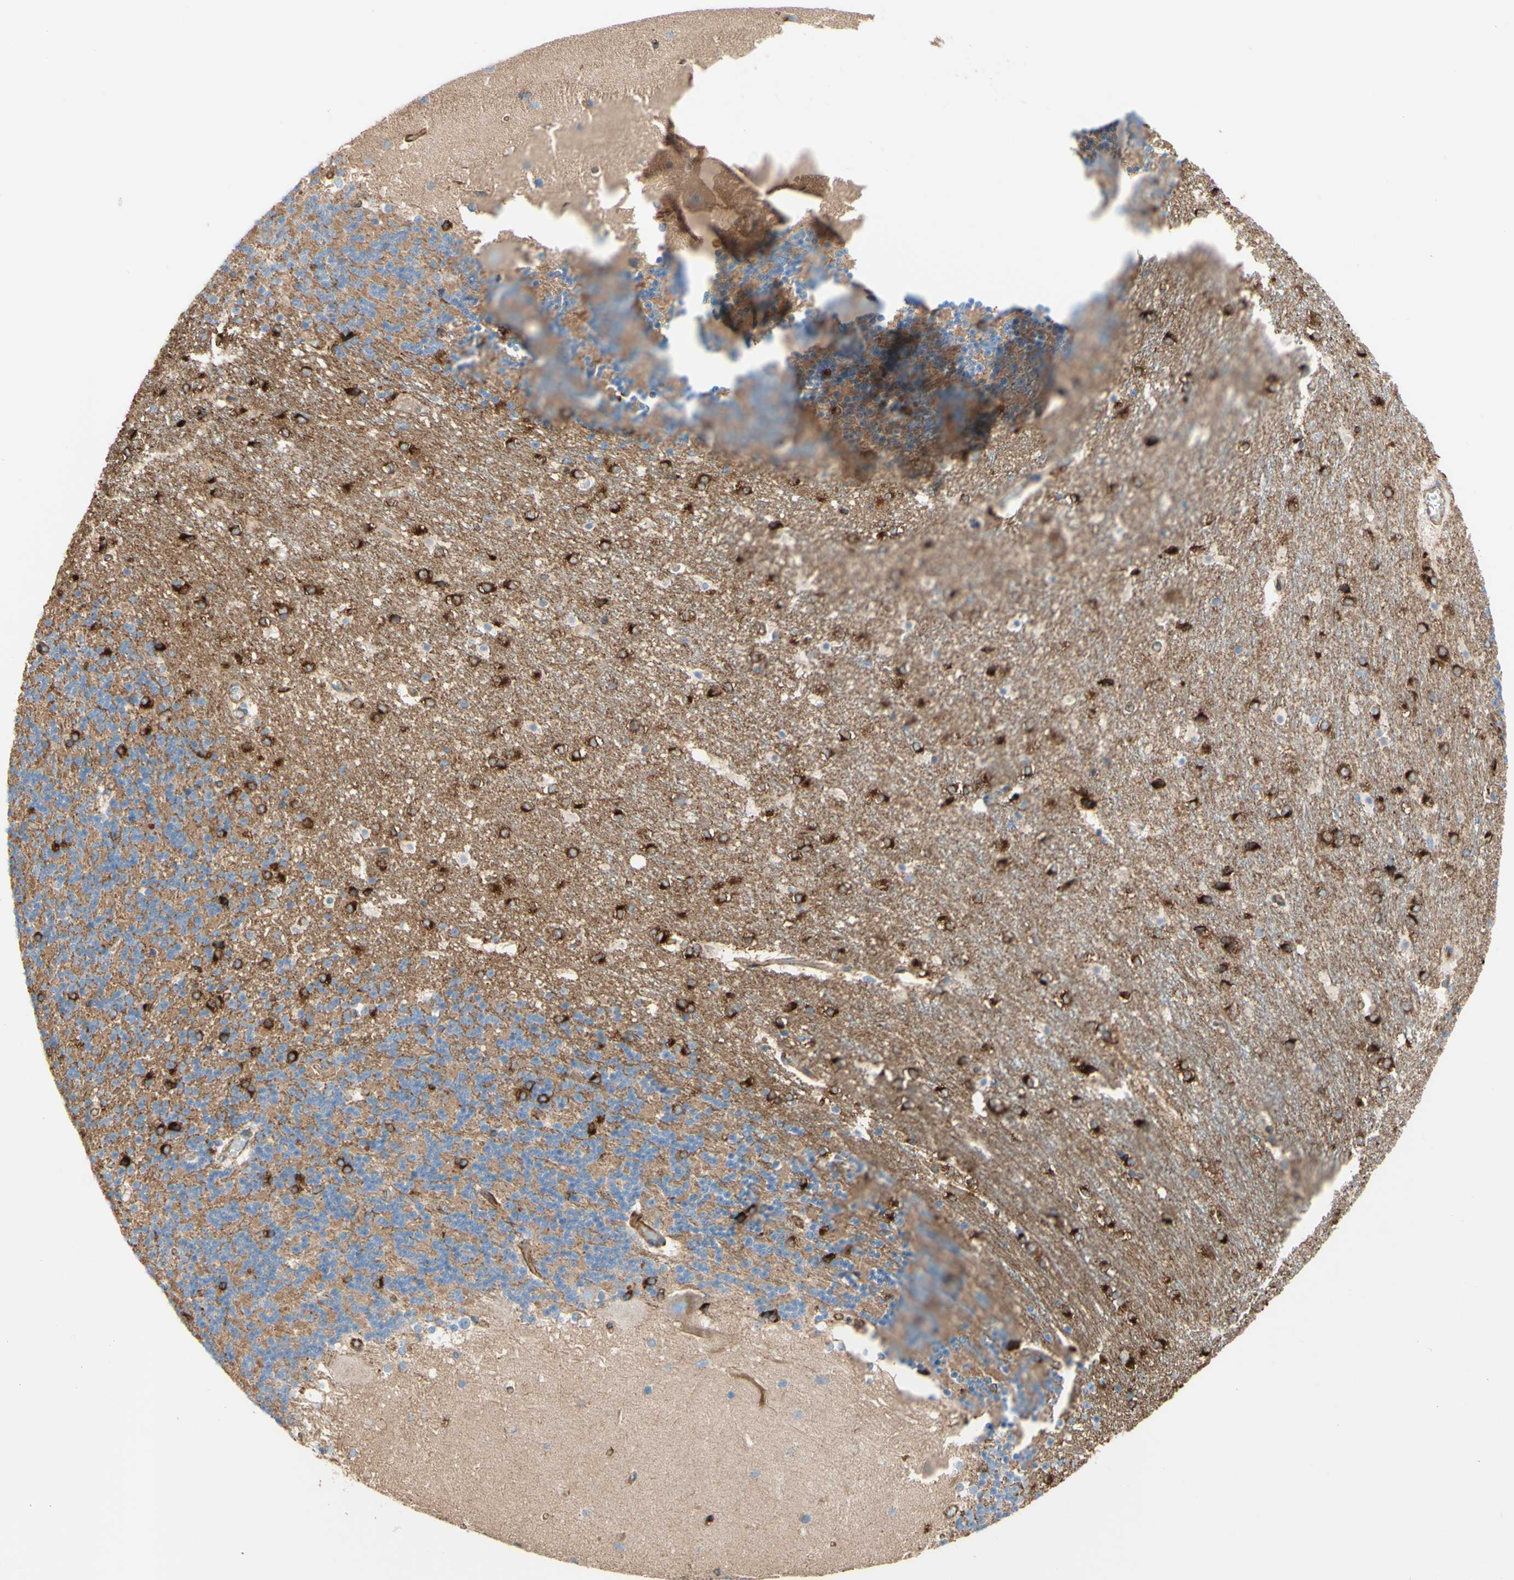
{"staining": {"intensity": "strong", "quantity": "<25%", "location": "cytoplasmic/membranous"}, "tissue": "cerebellum", "cell_type": "Cells in granular layer", "image_type": "normal", "snomed": [{"axis": "morphology", "description": "Normal tissue, NOS"}, {"axis": "topography", "description": "Cerebellum"}], "caption": "Cells in granular layer show medium levels of strong cytoplasmic/membranous expression in approximately <25% of cells in benign human cerebellum.", "gene": "ENDOD1", "patient": {"sex": "female", "age": 19}}